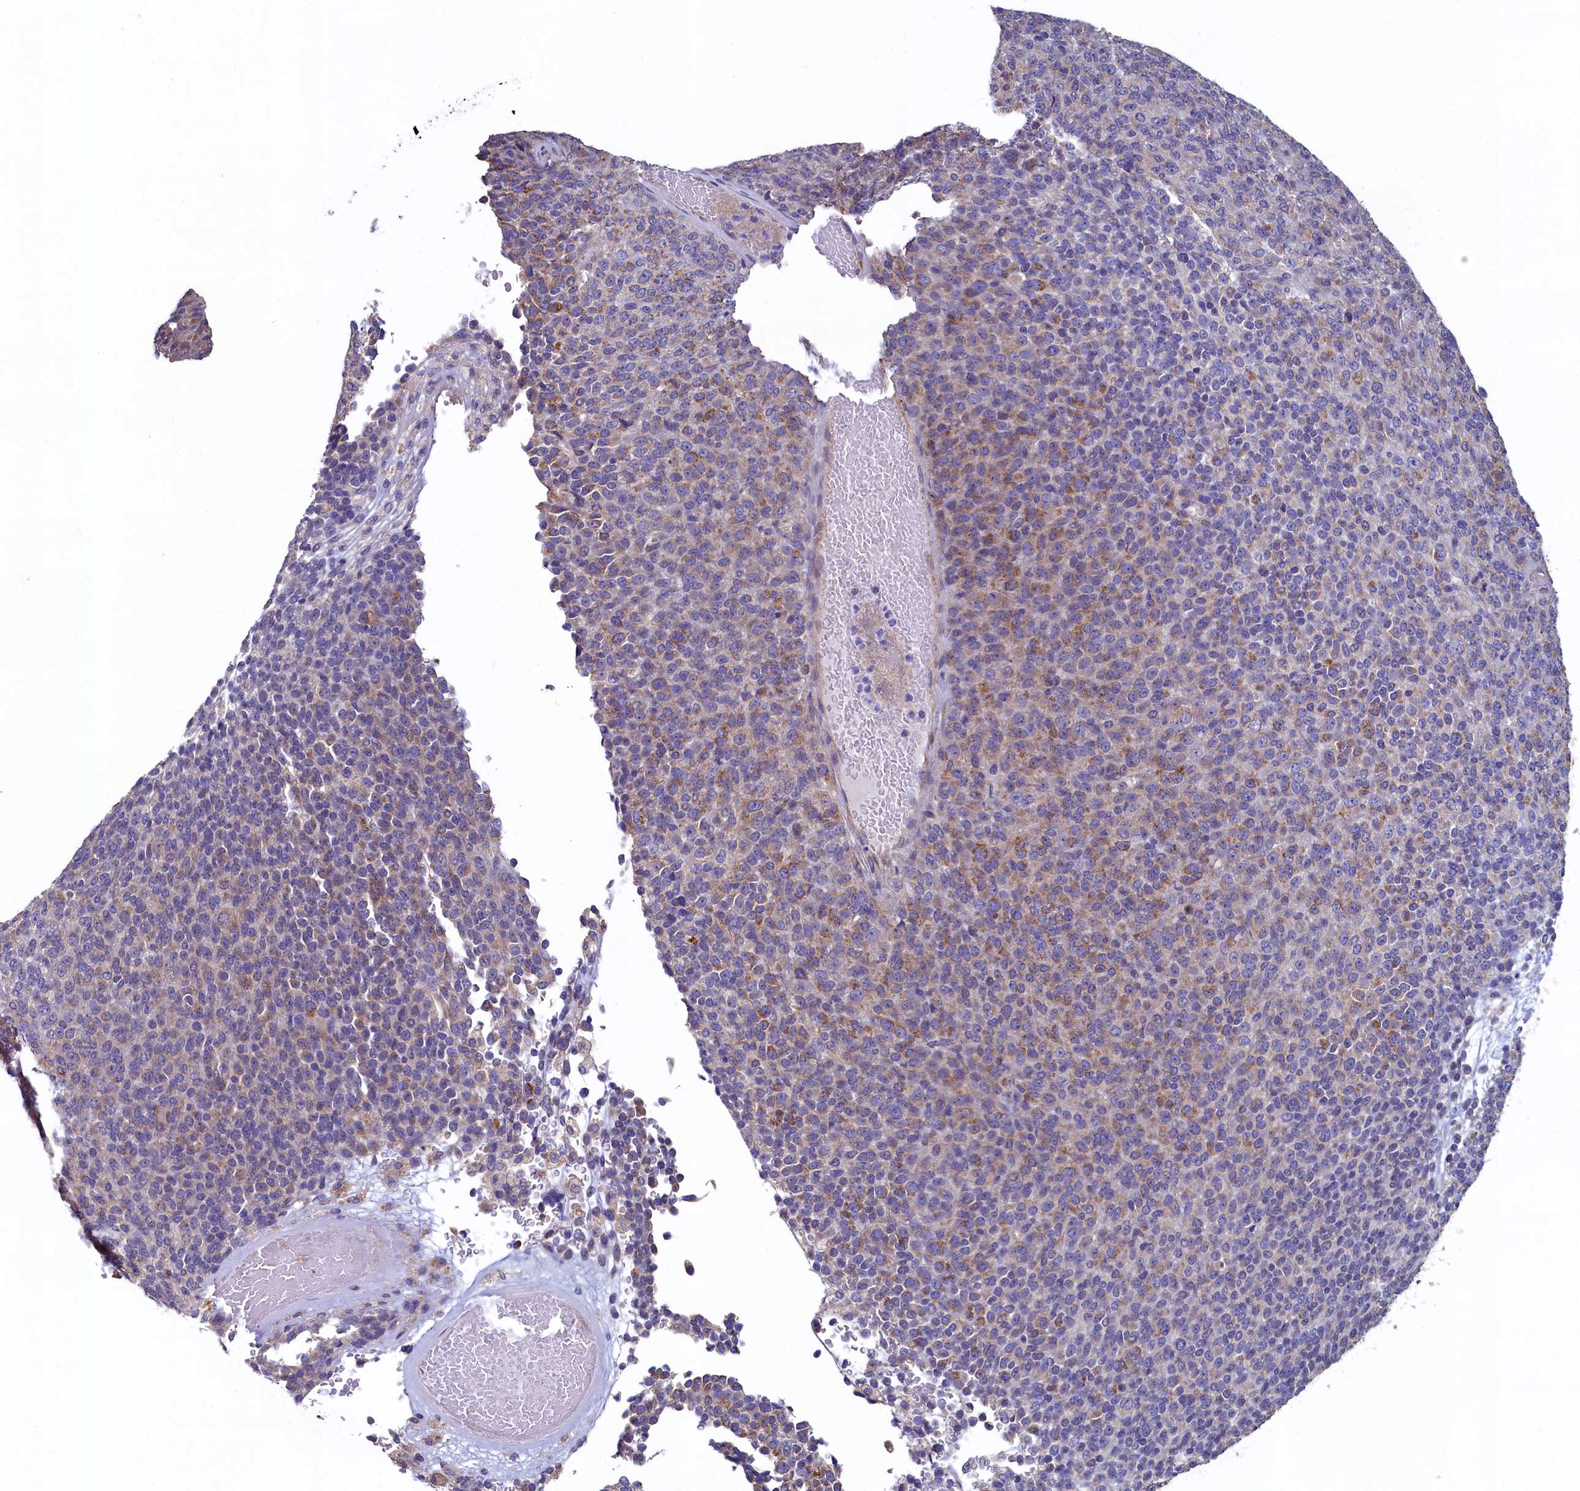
{"staining": {"intensity": "moderate", "quantity": "<25%", "location": "cytoplasmic/membranous"}, "tissue": "melanoma", "cell_type": "Tumor cells", "image_type": "cancer", "snomed": [{"axis": "morphology", "description": "Malignant melanoma, Metastatic site"}, {"axis": "topography", "description": "Brain"}], "caption": "This histopathology image reveals melanoma stained with immunohistochemistry (IHC) to label a protein in brown. The cytoplasmic/membranous of tumor cells show moderate positivity for the protein. Nuclei are counter-stained blue.", "gene": "SPATA2L", "patient": {"sex": "female", "age": 56}}